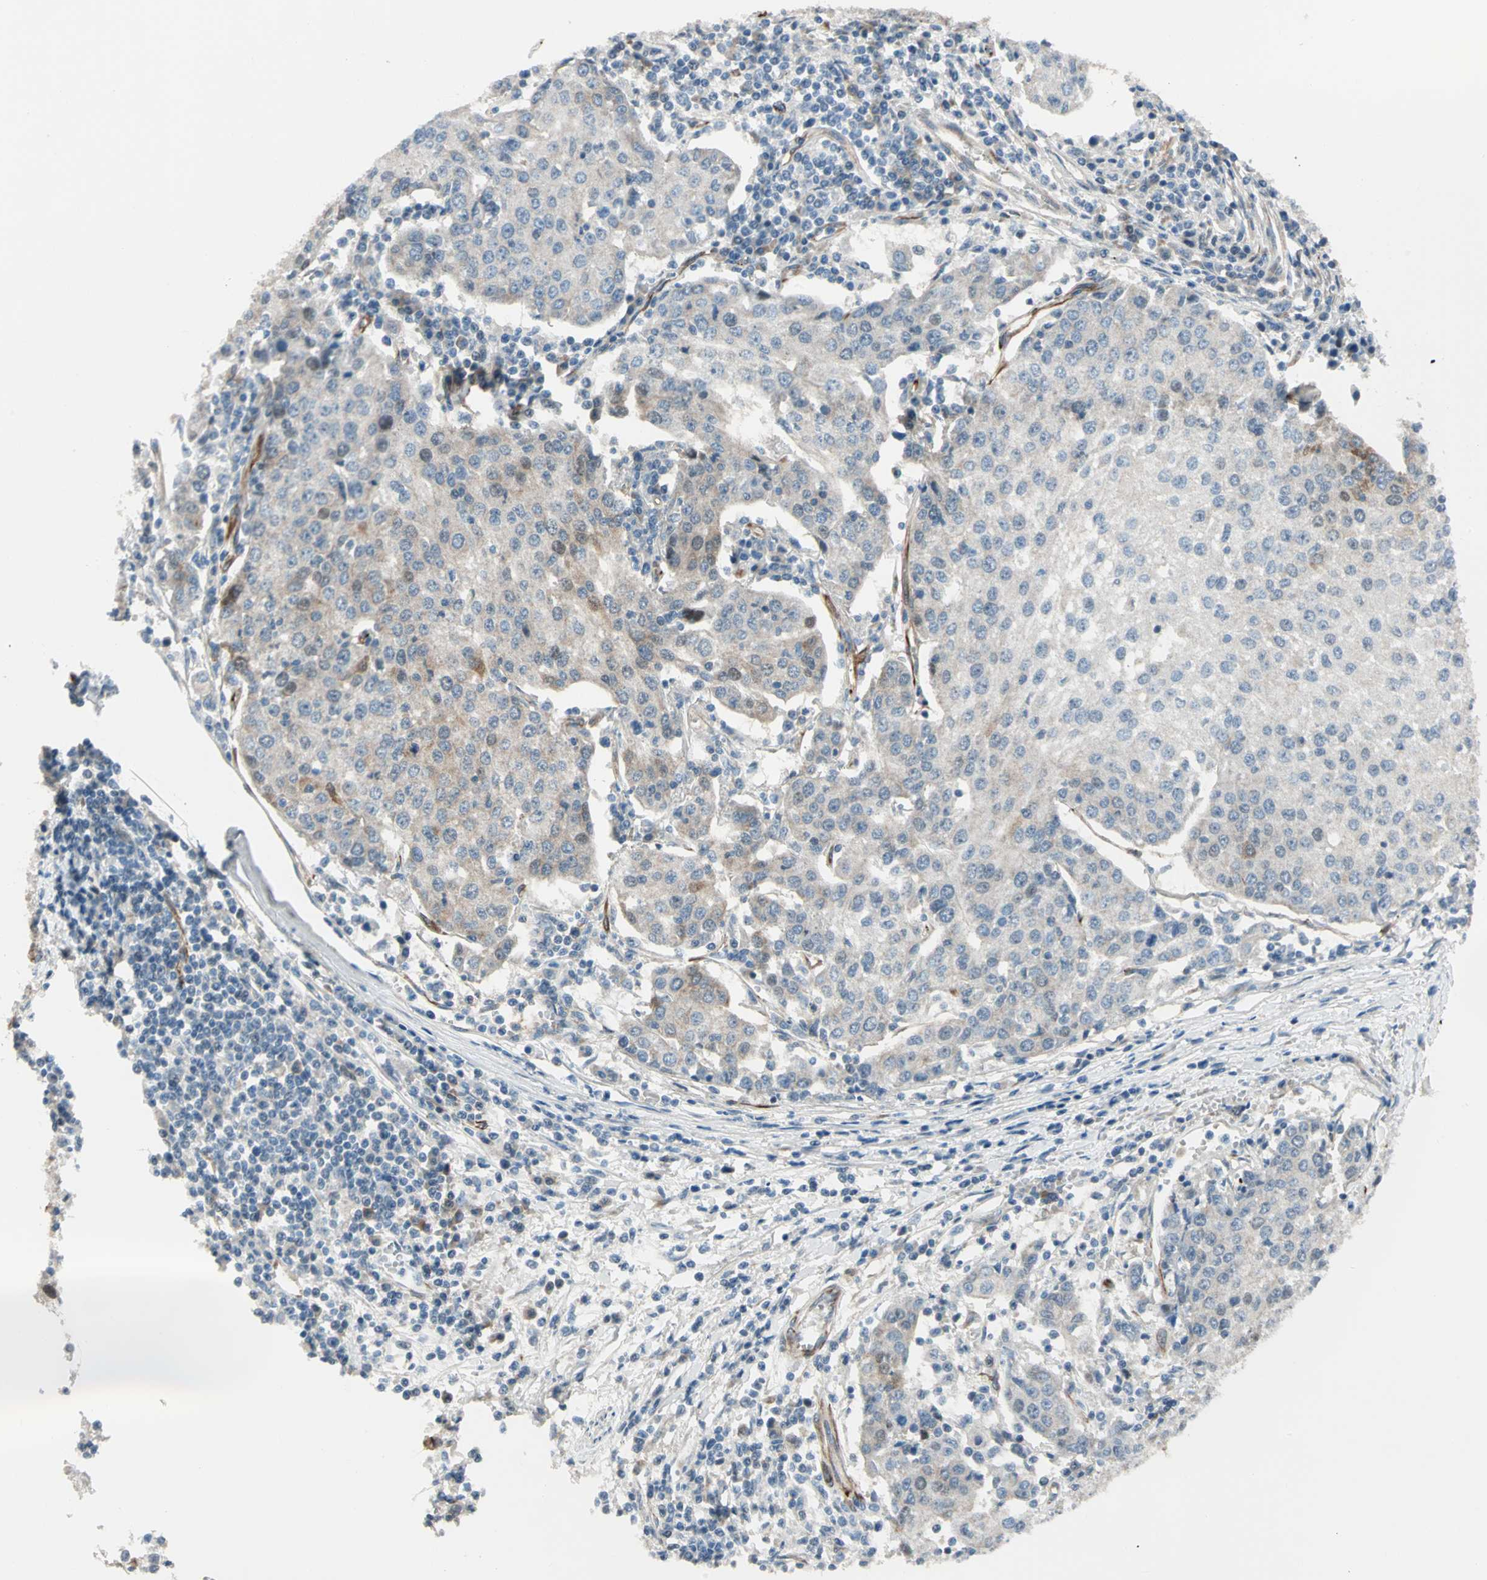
{"staining": {"intensity": "weak", "quantity": "<25%", "location": "cytoplasmic/membranous"}, "tissue": "urothelial cancer", "cell_type": "Tumor cells", "image_type": "cancer", "snomed": [{"axis": "morphology", "description": "Urothelial carcinoma, High grade"}, {"axis": "topography", "description": "Urinary bladder"}], "caption": "DAB immunohistochemical staining of urothelial cancer displays no significant staining in tumor cells.", "gene": "EXD2", "patient": {"sex": "female", "age": 85}}